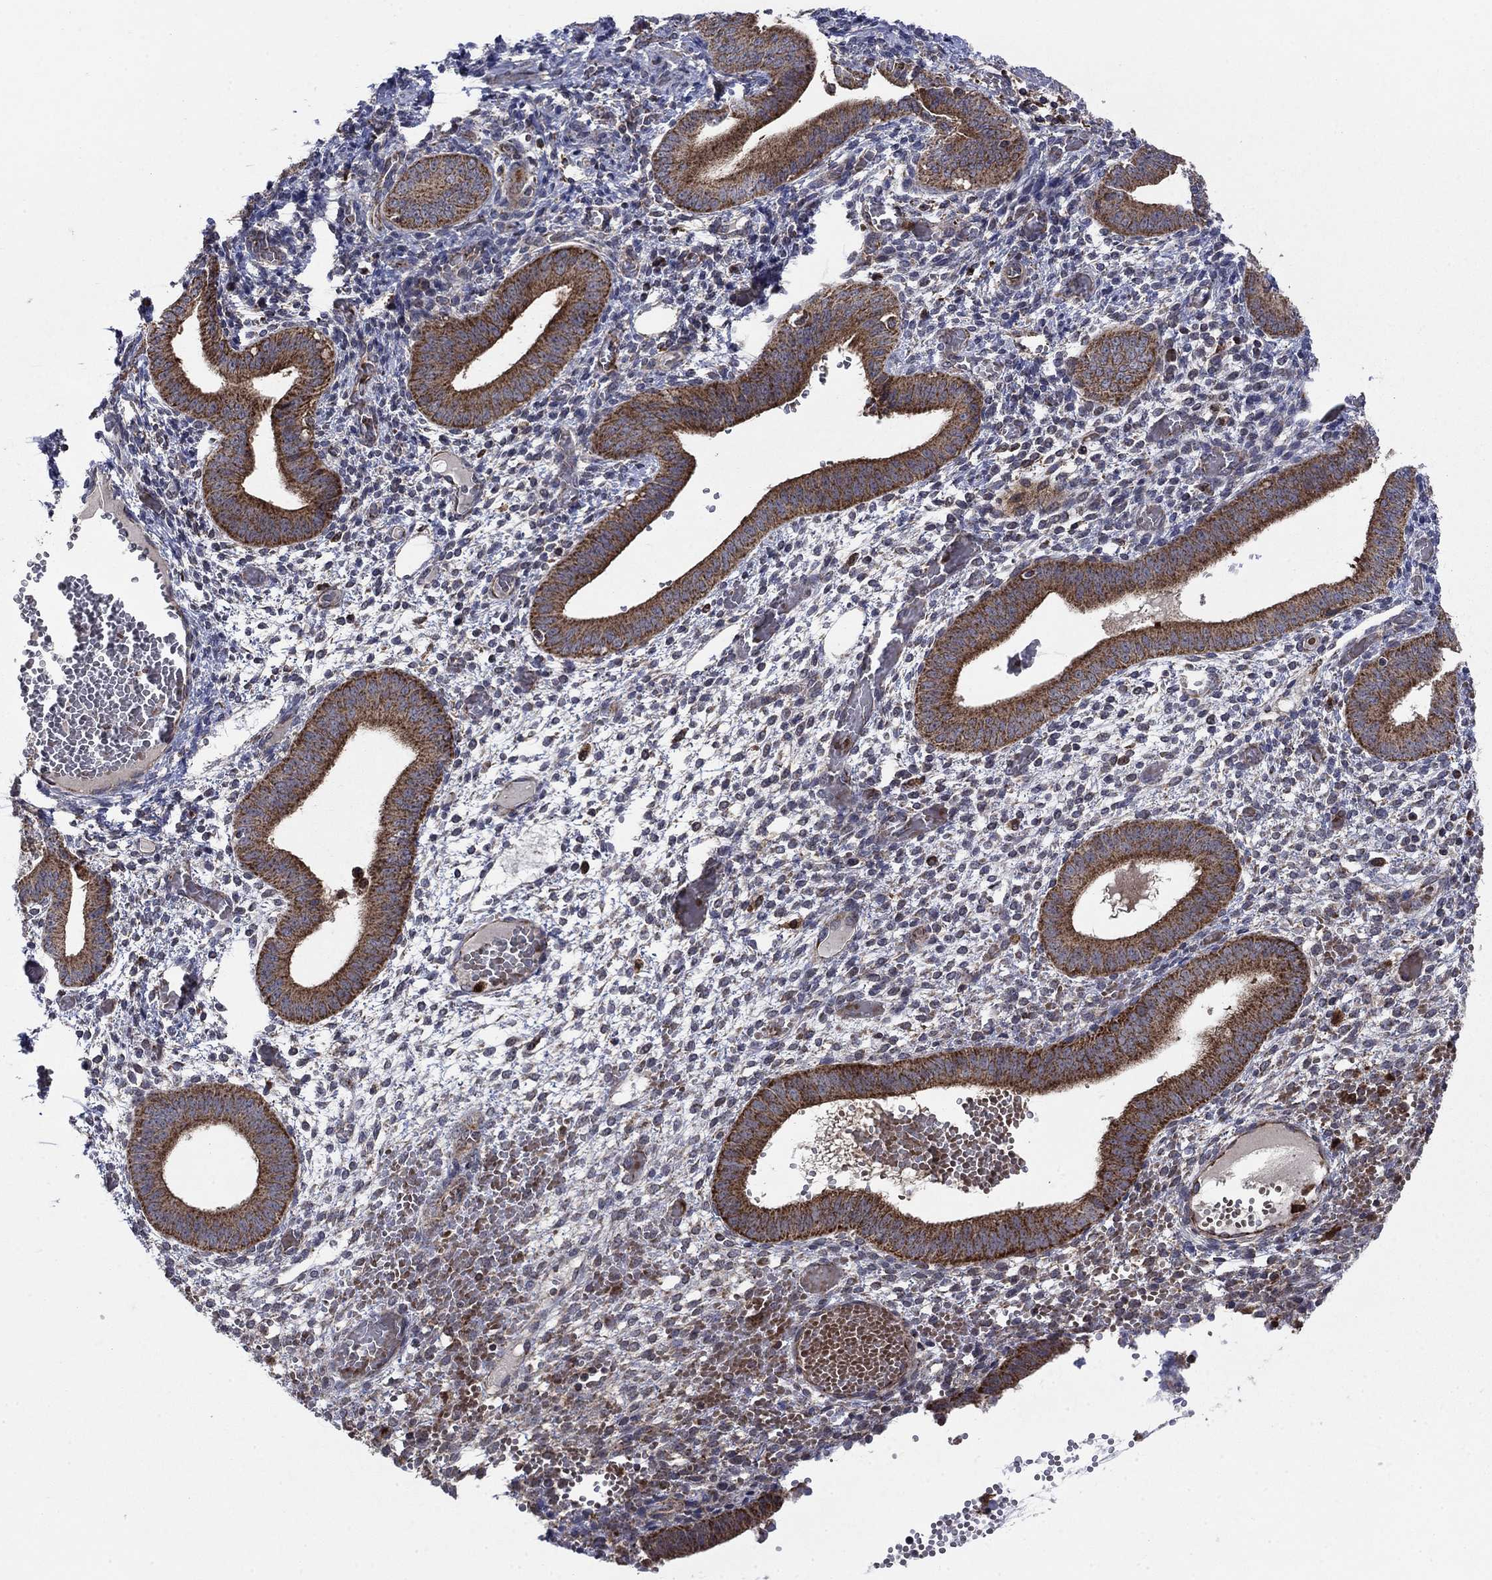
{"staining": {"intensity": "strong", "quantity": "<25%", "location": "cytoplasmic/membranous"}, "tissue": "endometrium", "cell_type": "Cells in endometrial stroma", "image_type": "normal", "snomed": [{"axis": "morphology", "description": "Normal tissue, NOS"}, {"axis": "topography", "description": "Endometrium"}], "caption": "Endometrium stained with immunohistochemistry (IHC) demonstrates strong cytoplasmic/membranous expression in approximately <25% of cells in endometrial stroma. The protein of interest is stained brown, and the nuclei are stained in blue (DAB IHC with brightfield microscopy, high magnification).", "gene": "RNF19B", "patient": {"sex": "female", "age": 42}}